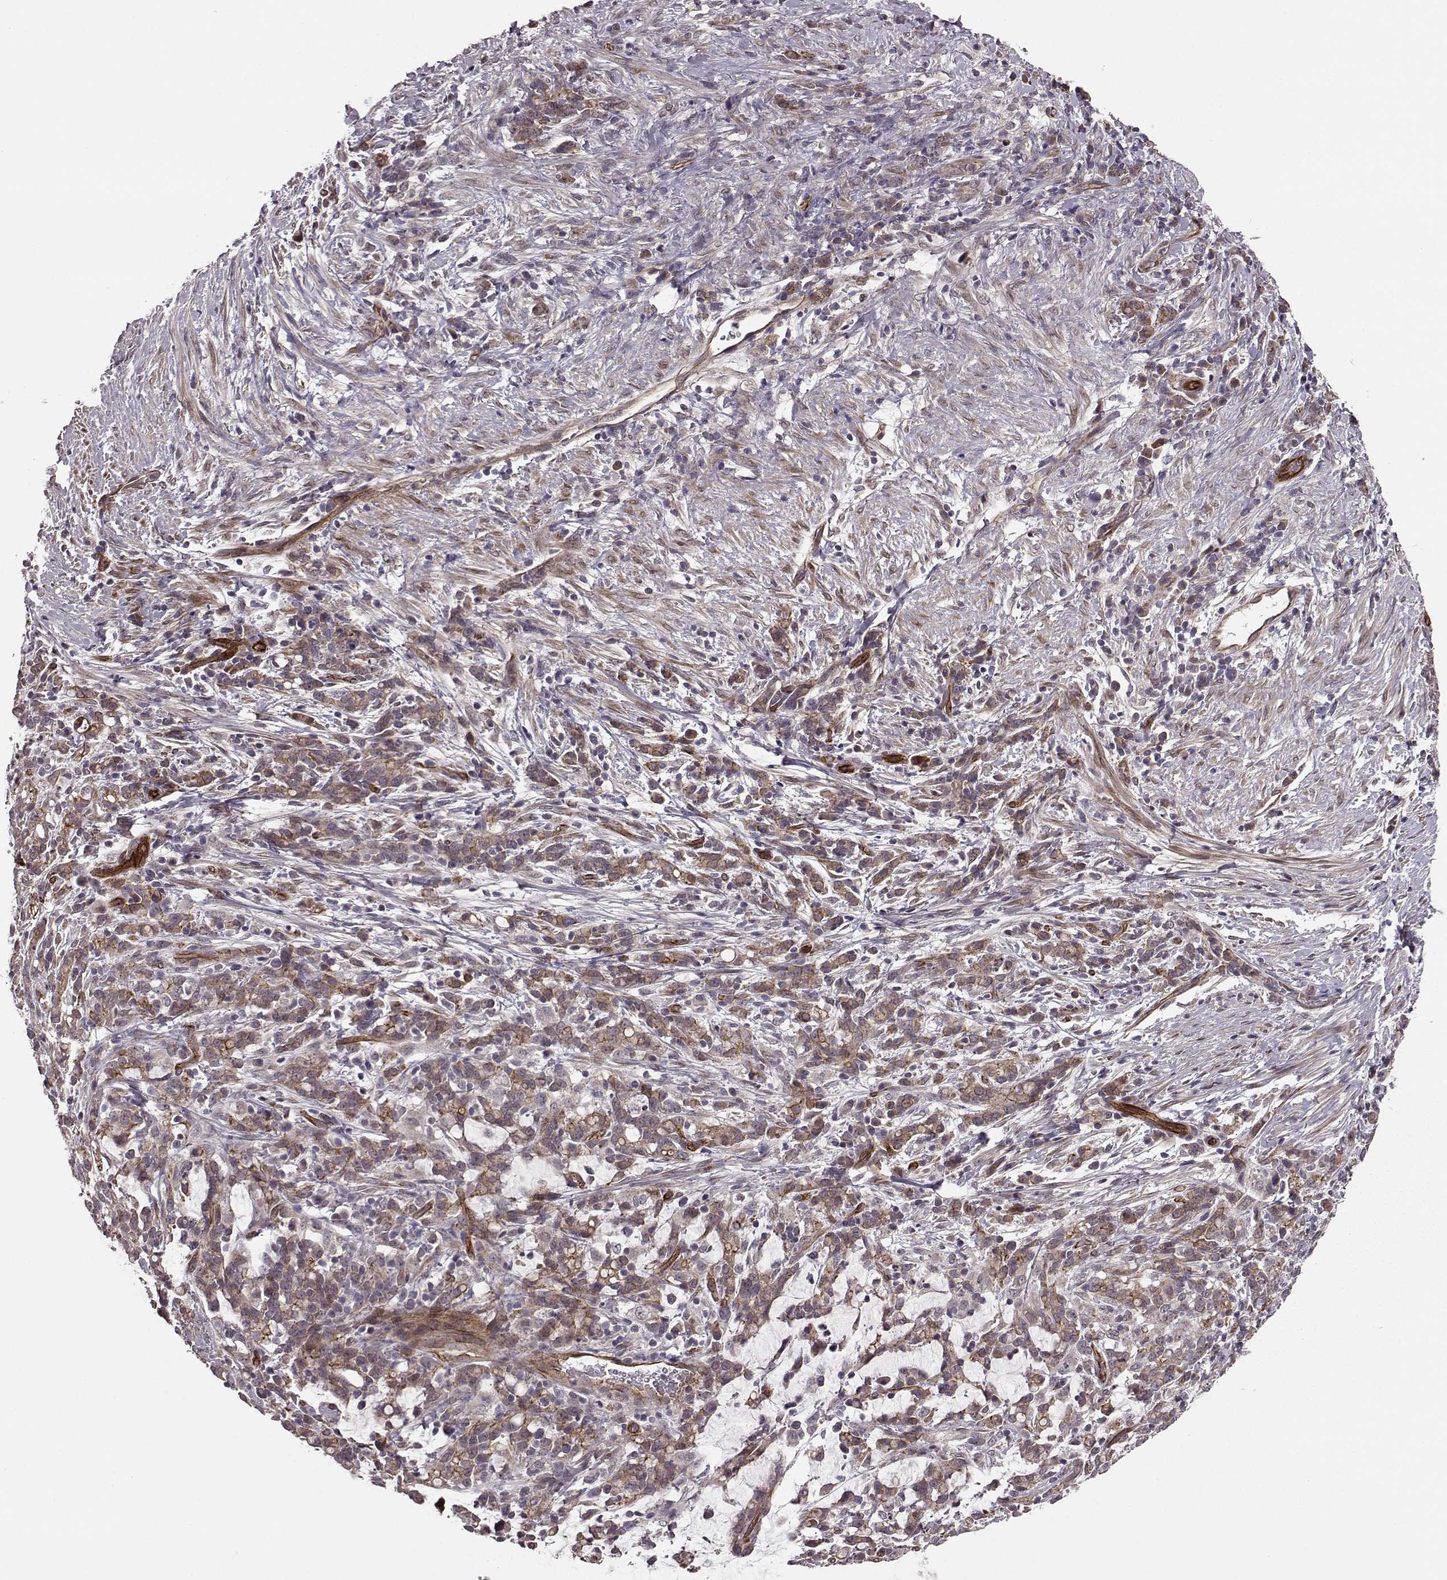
{"staining": {"intensity": "strong", "quantity": "<25%", "location": "cytoplasmic/membranous"}, "tissue": "stomach cancer", "cell_type": "Tumor cells", "image_type": "cancer", "snomed": [{"axis": "morphology", "description": "Adenocarcinoma, NOS"}, {"axis": "topography", "description": "Stomach"}], "caption": "Stomach cancer (adenocarcinoma) stained with immunohistochemistry (IHC) reveals strong cytoplasmic/membranous expression in about <25% of tumor cells. (DAB IHC with brightfield microscopy, high magnification).", "gene": "SYNPO", "patient": {"sex": "female", "age": 57}}